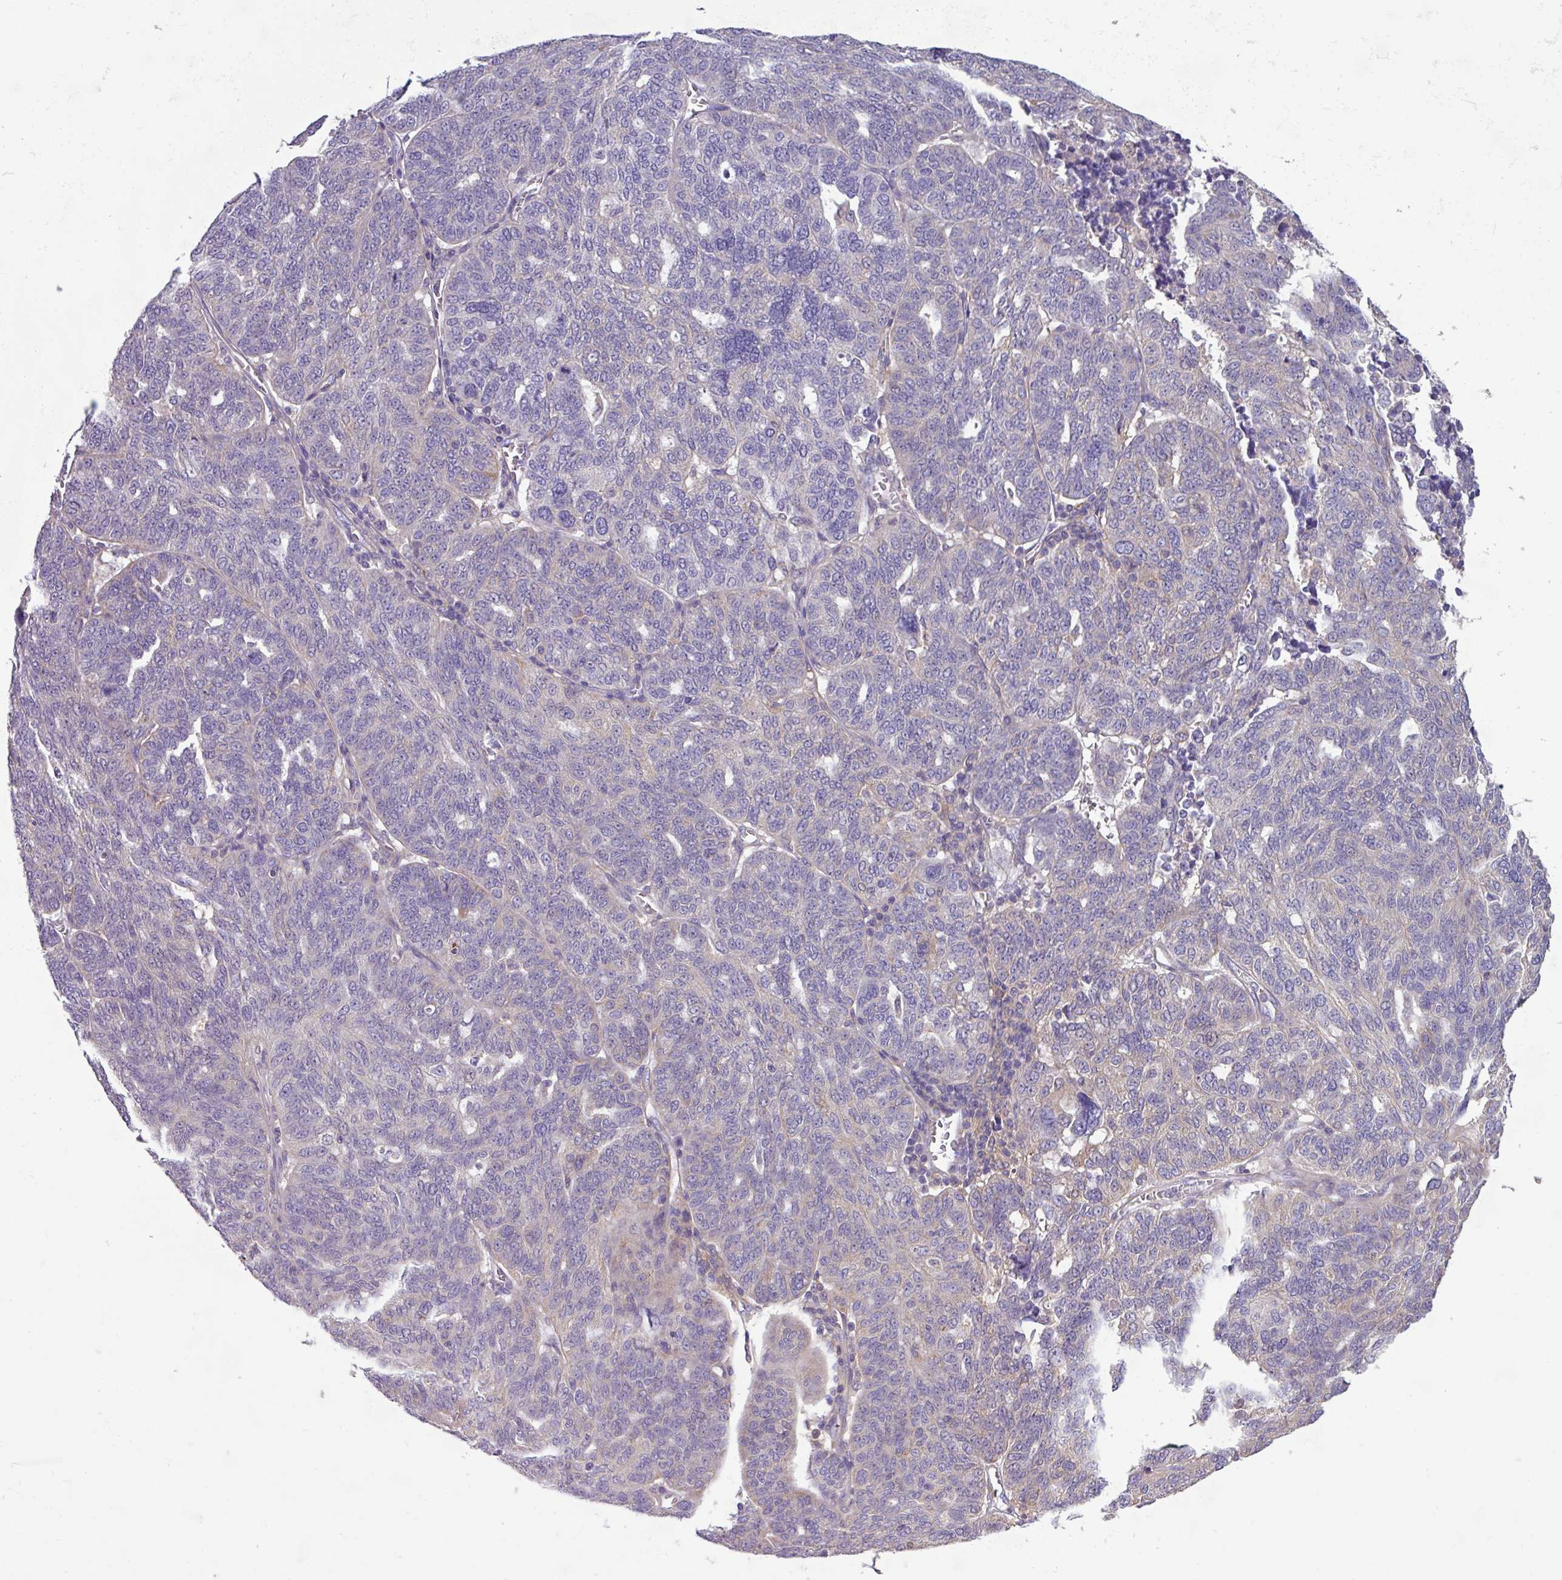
{"staining": {"intensity": "weak", "quantity": "<25%", "location": "cytoplasmic/membranous"}, "tissue": "ovarian cancer", "cell_type": "Tumor cells", "image_type": "cancer", "snomed": [{"axis": "morphology", "description": "Cystadenocarcinoma, serous, NOS"}, {"axis": "topography", "description": "Ovary"}], "caption": "DAB (3,3'-diaminobenzidine) immunohistochemical staining of ovarian cancer (serous cystadenocarcinoma) demonstrates no significant expression in tumor cells.", "gene": "SLC23A2", "patient": {"sex": "female", "age": 59}}